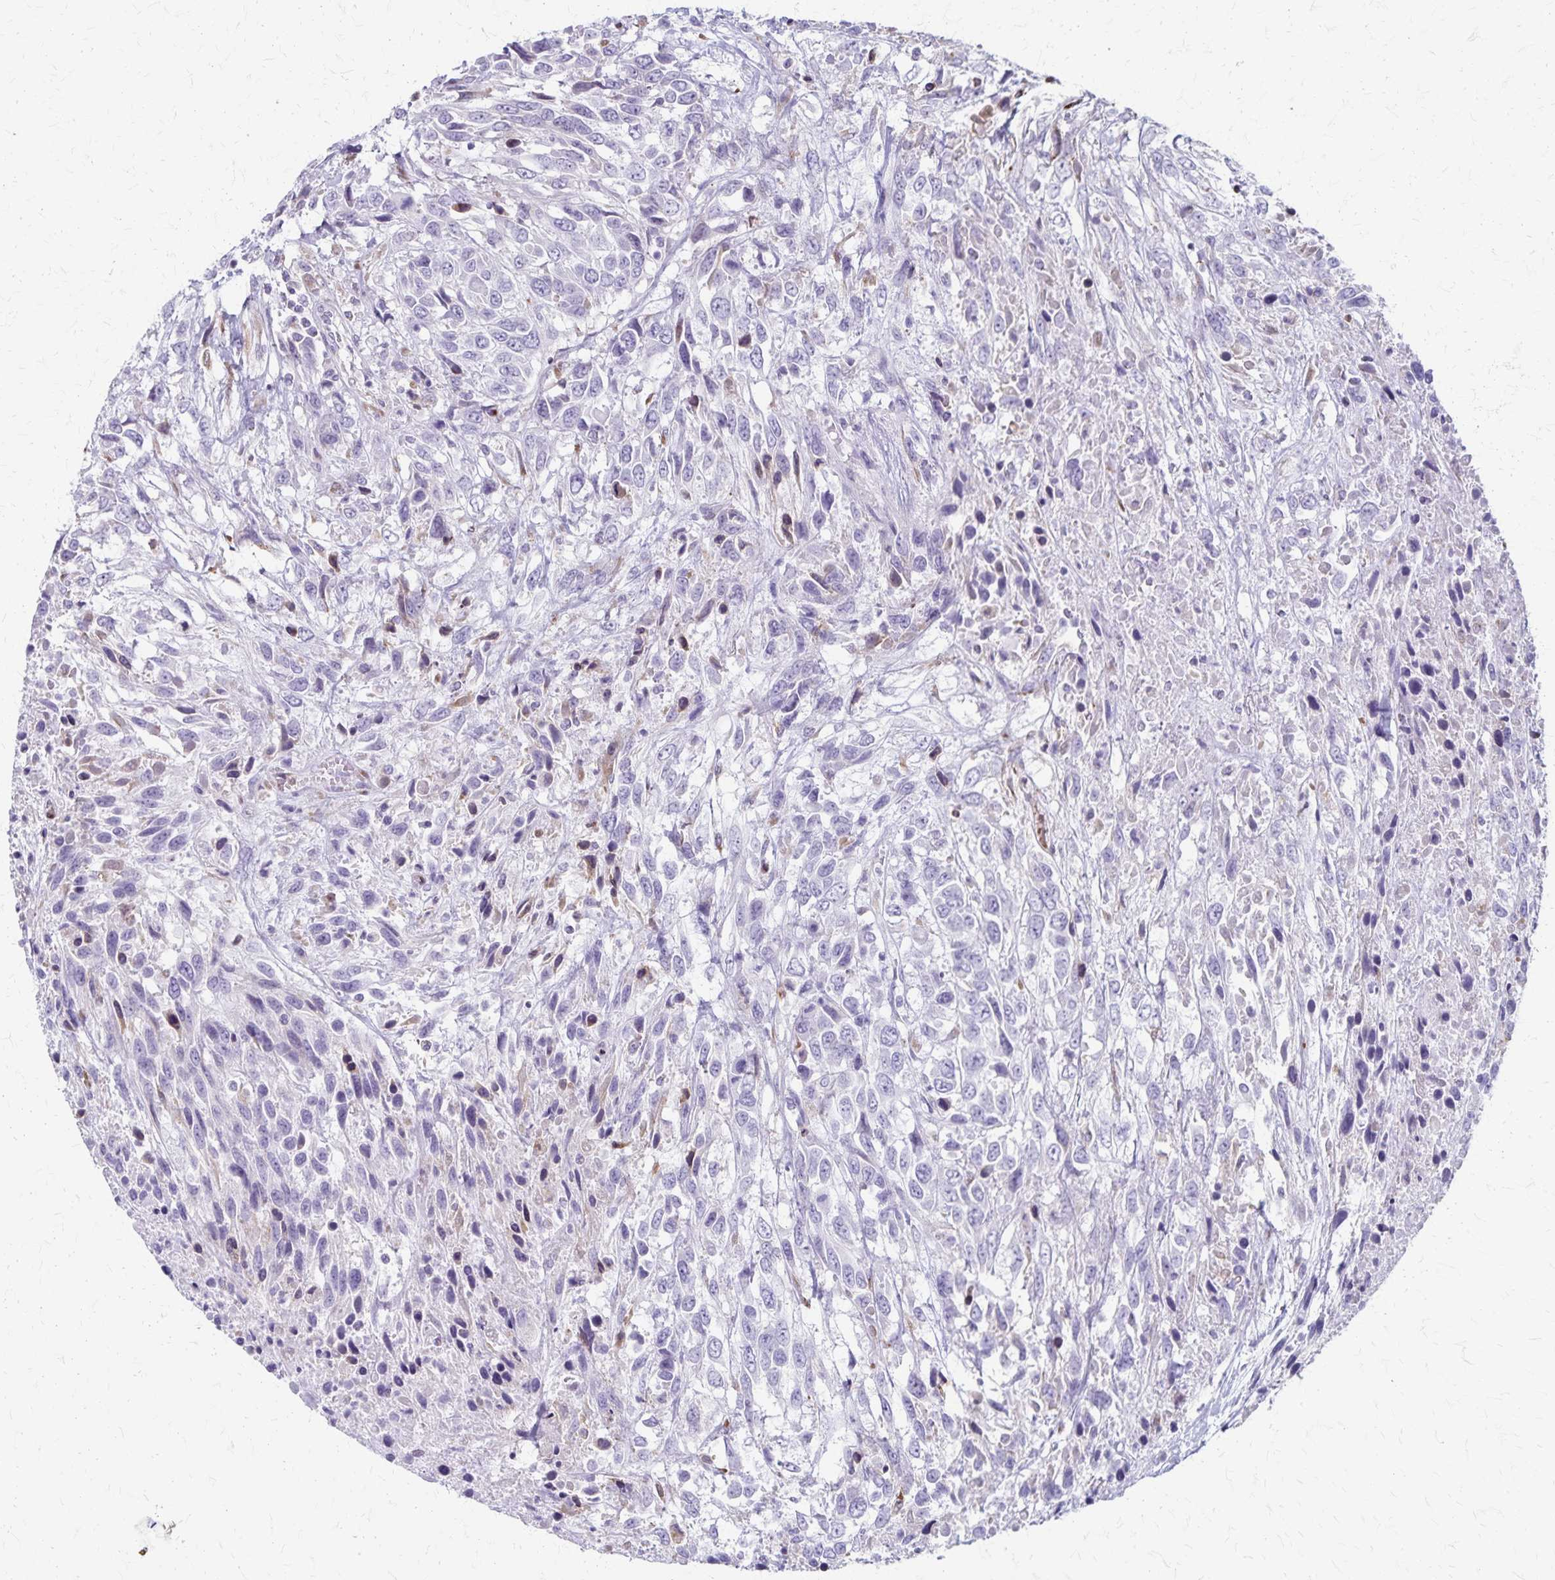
{"staining": {"intensity": "negative", "quantity": "none", "location": "none"}, "tissue": "urothelial cancer", "cell_type": "Tumor cells", "image_type": "cancer", "snomed": [{"axis": "morphology", "description": "Urothelial carcinoma, High grade"}, {"axis": "topography", "description": "Urinary bladder"}], "caption": "The photomicrograph displays no staining of tumor cells in urothelial cancer. (Brightfield microscopy of DAB immunohistochemistry (IHC) at high magnification).", "gene": "MCFD2", "patient": {"sex": "female", "age": 70}}